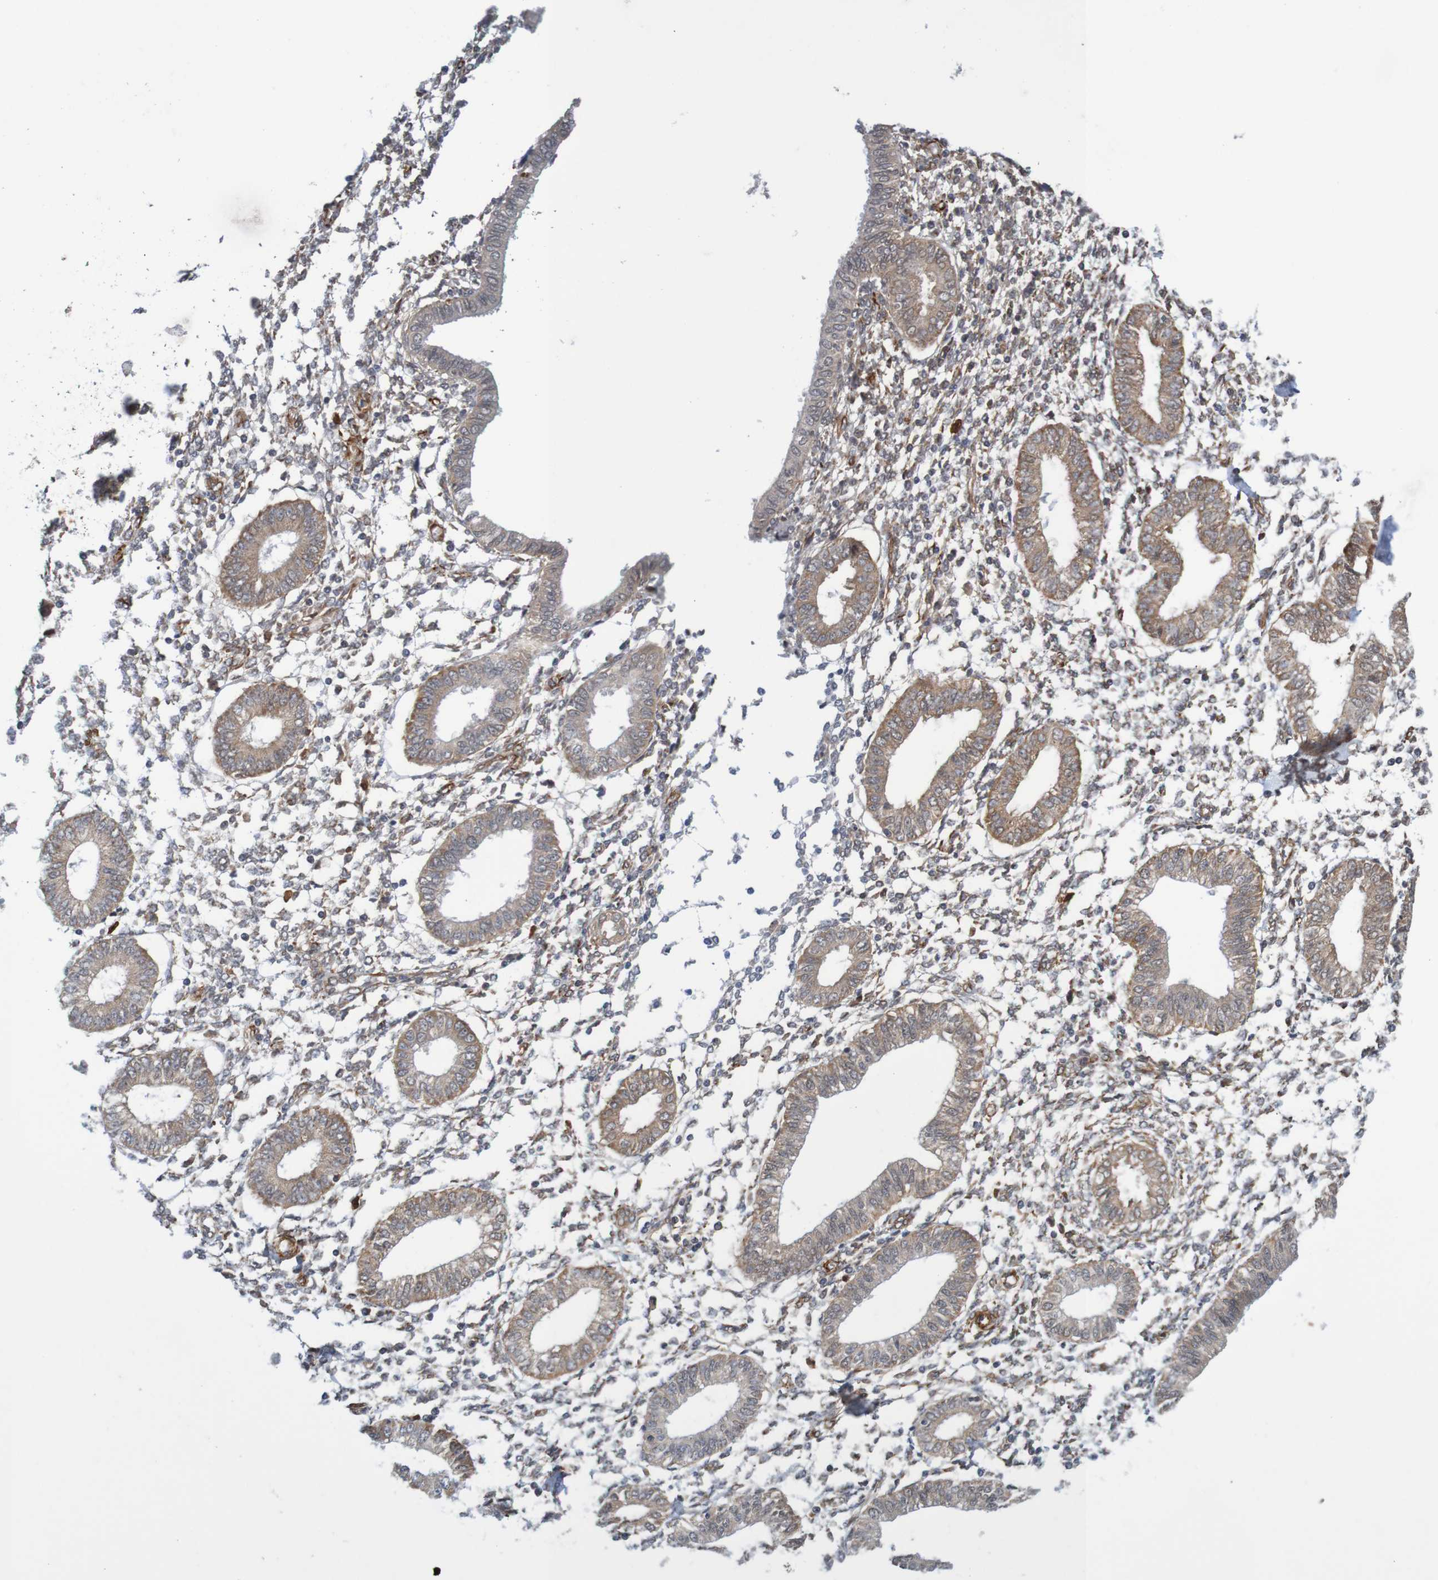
{"staining": {"intensity": "moderate", "quantity": "25%-75%", "location": "cytoplasmic/membranous"}, "tissue": "endometrium", "cell_type": "Cells in endometrial stroma", "image_type": "normal", "snomed": [{"axis": "morphology", "description": "Normal tissue, NOS"}, {"axis": "topography", "description": "Endometrium"}], "caption": "Immunohistochemistry (DAB) staining of unremarkable endometrium exhibits moderate cytoplasmic/membranous protein expression in approximately 25%-75% of cells in endometrial stroma. Ihc stains the protein of interest in brown and the nuclei are stained blue.", "gene": "MRPL52", "patient": {"sex": "female", "age": 50}}